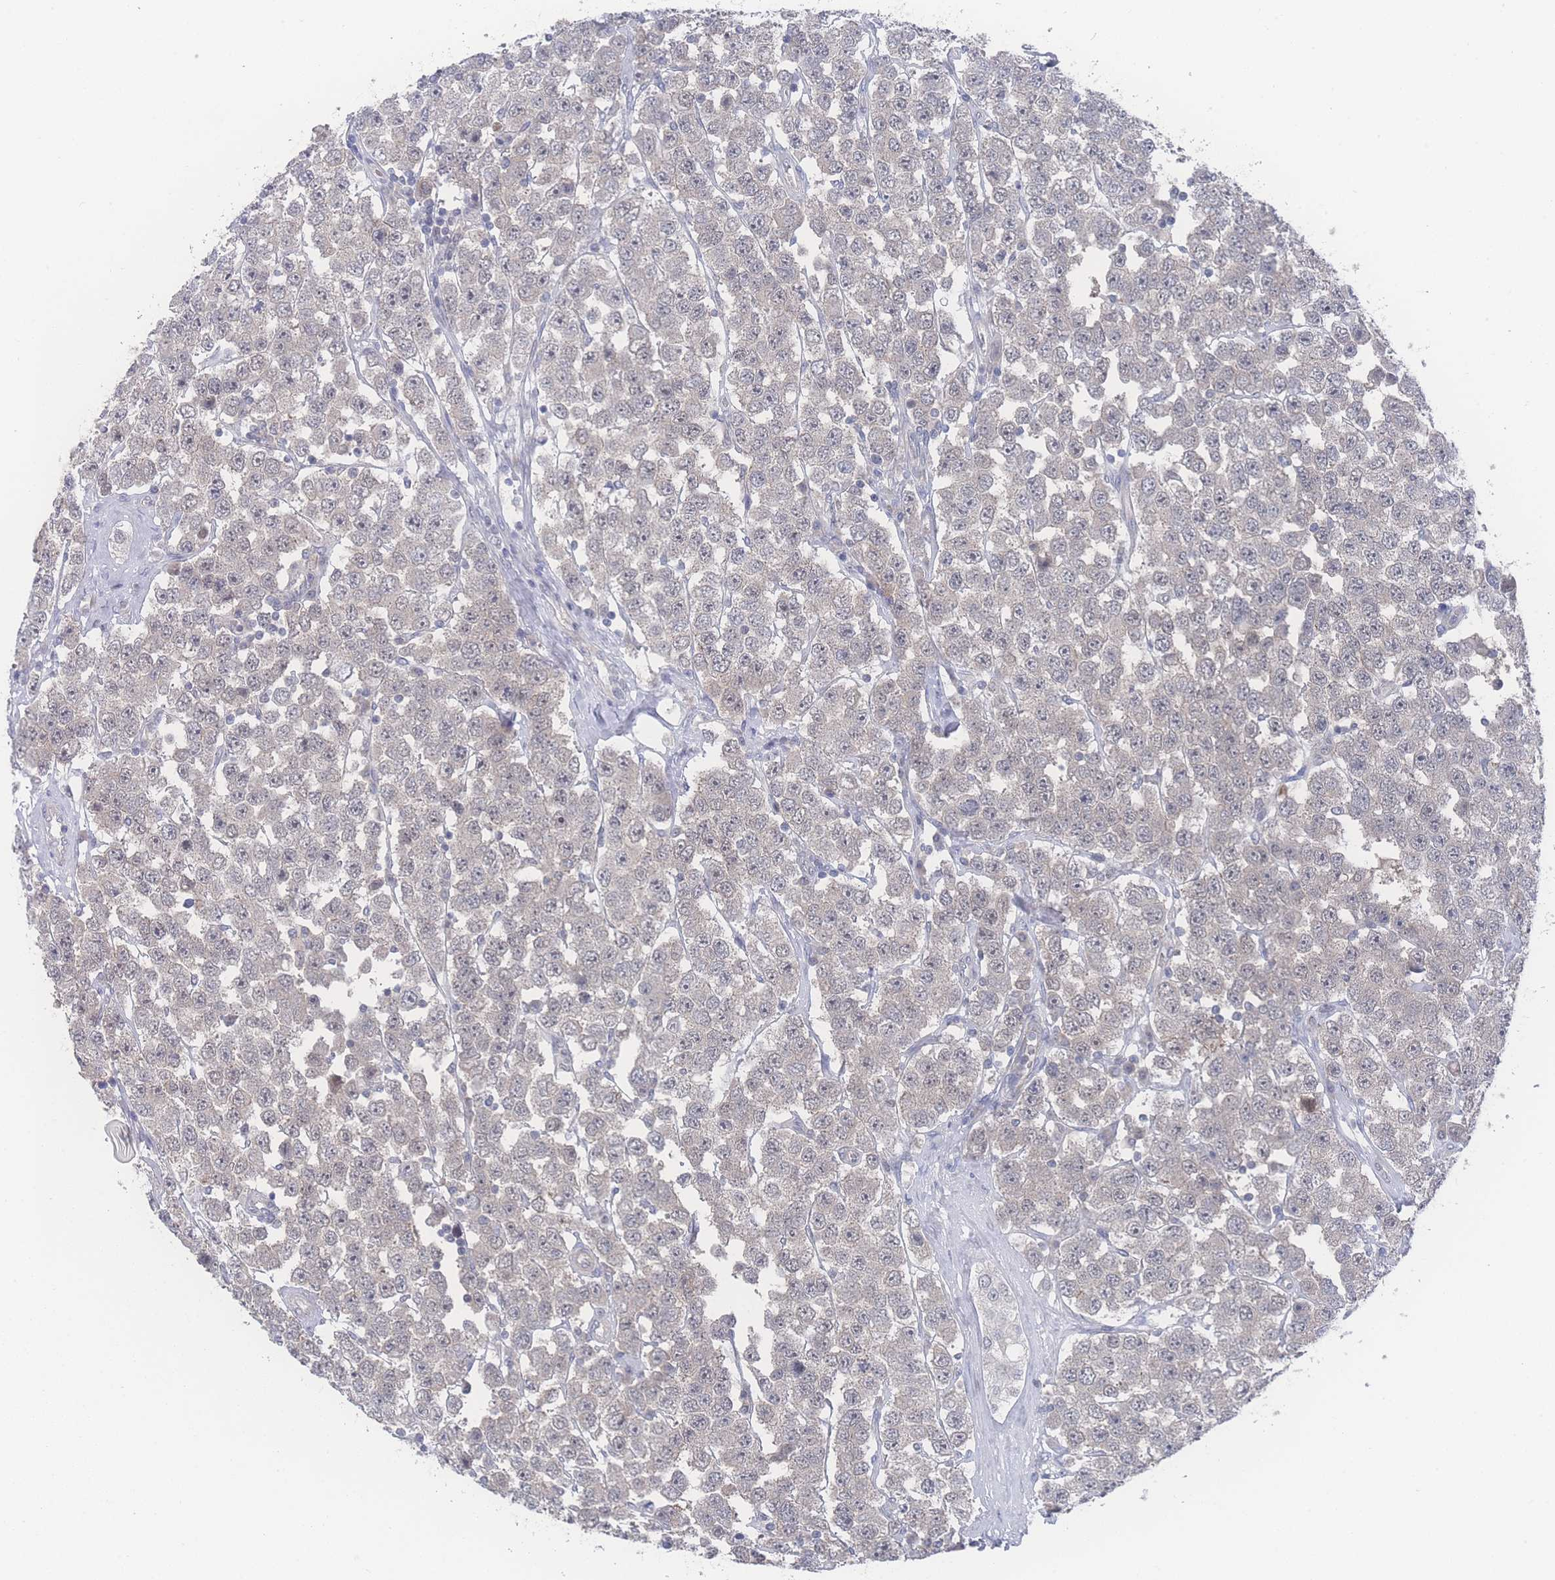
{"staining": {"intensity": "negative", "quantity": "none", "location": "none"}, "tissue": "testis cancer", "cell_type": "Tumor cells", "image_type": "cancer", "snomed": [{"axis": "morphology", "description": "Seminoma, NOS"}, {"axis": "topography", "description": "Testis"}], "caption": "IHC of seminoma (testis) exhibits no expression in tumor cells.", "gene": "NBEAL1", "patient": {"sex": "male", "age": 28}}